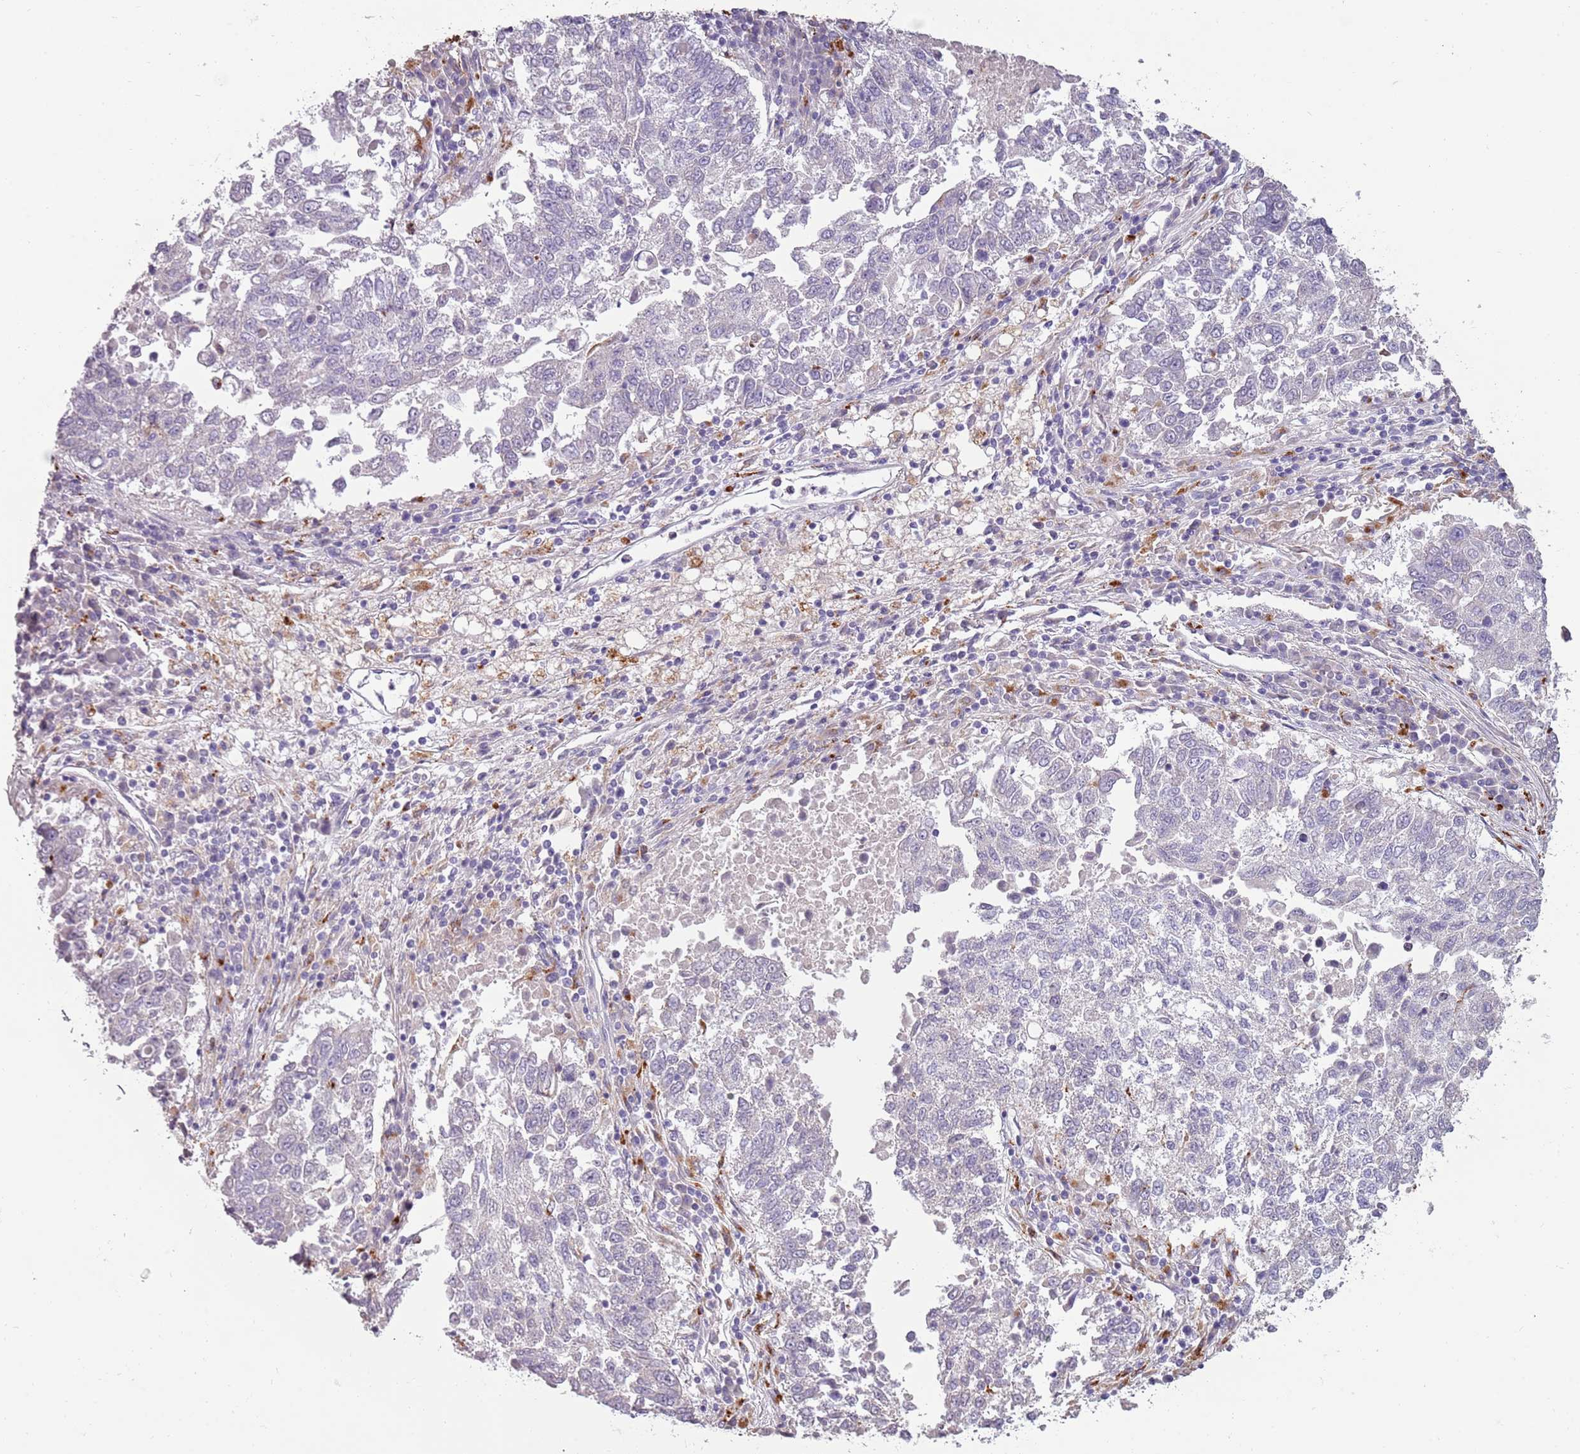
{"staining": {"intensity": "negative", "quantity": "none", "location": "none"}, "tissue": "lung cancer", "cell_type": "Tumor cells", "image_type": "cancer", "snomed": [{"axis": "morphology", "description": "Squamous cell carcinoma, NOS"}, {"axis": "topography", "description": "Lung"}], "caption": "Tumor cells are negative for brown protein staining in squamous cell carcinoma (lung).", "gene": "NWD2", "patient": {"sex": "male", "age": 73}}